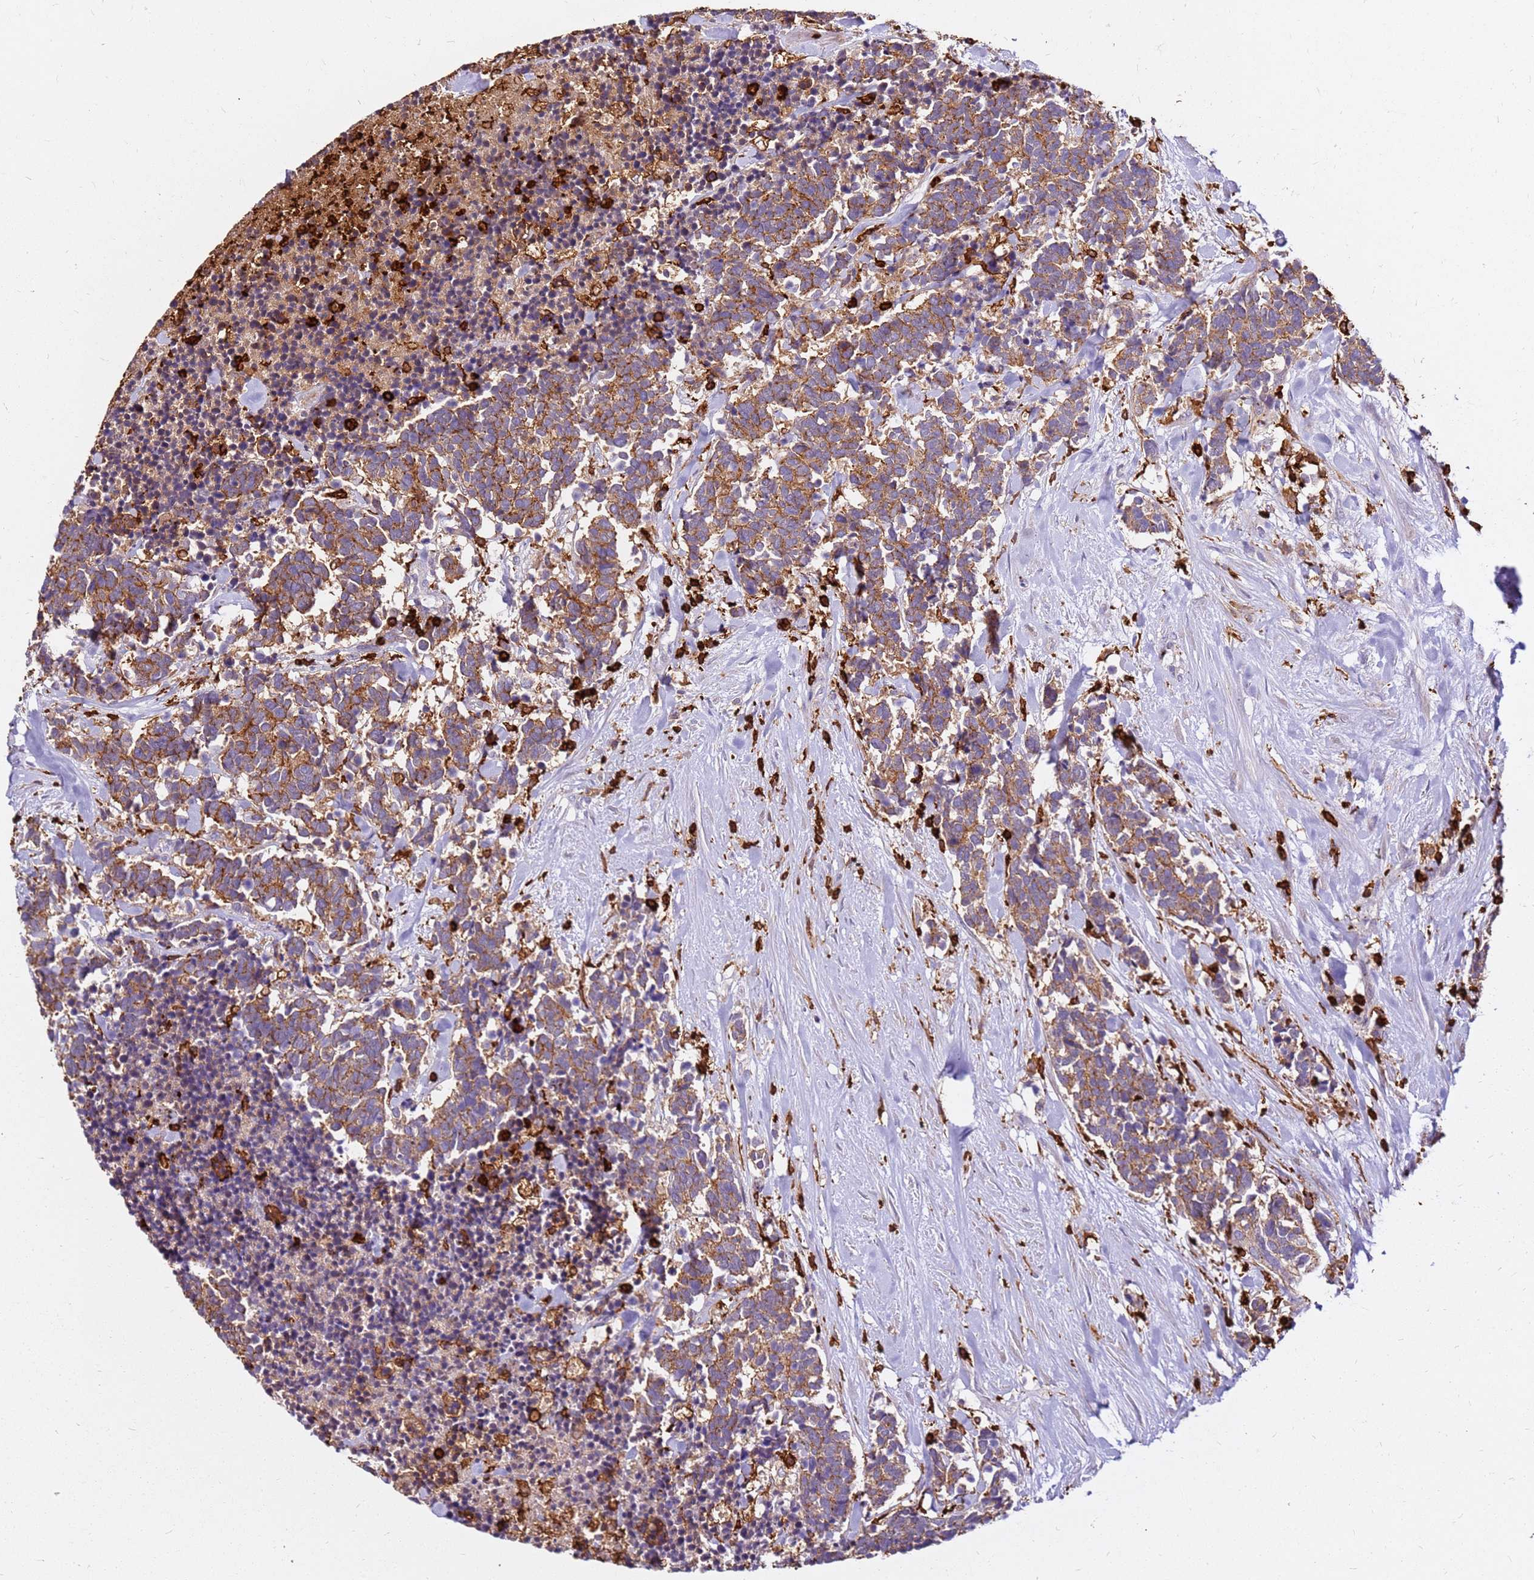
{"staining": {"intensity": "moderate", "quantity": ">75%", "location": "cytoplasmic/membranous"}, "tissue": "carcinoid", "cell_type": "Tumor cells", "image_type": "cancer", "snomed": [{"axis": "morphology", "description": "Carcinoma, NOS"}, {"axis": "morphology", "description": "Carcinoid, malignant, NOS"}, {"axis": "topography", "description": "Prostate"}], "caption": "Brown immunohistochemical staining in carcinoid shows moderate cytoplasmic/membranous positivity in about >75% of tumor cells.", "gene": "CORO1A", "patient": {"sex": "male", "age": 57}}